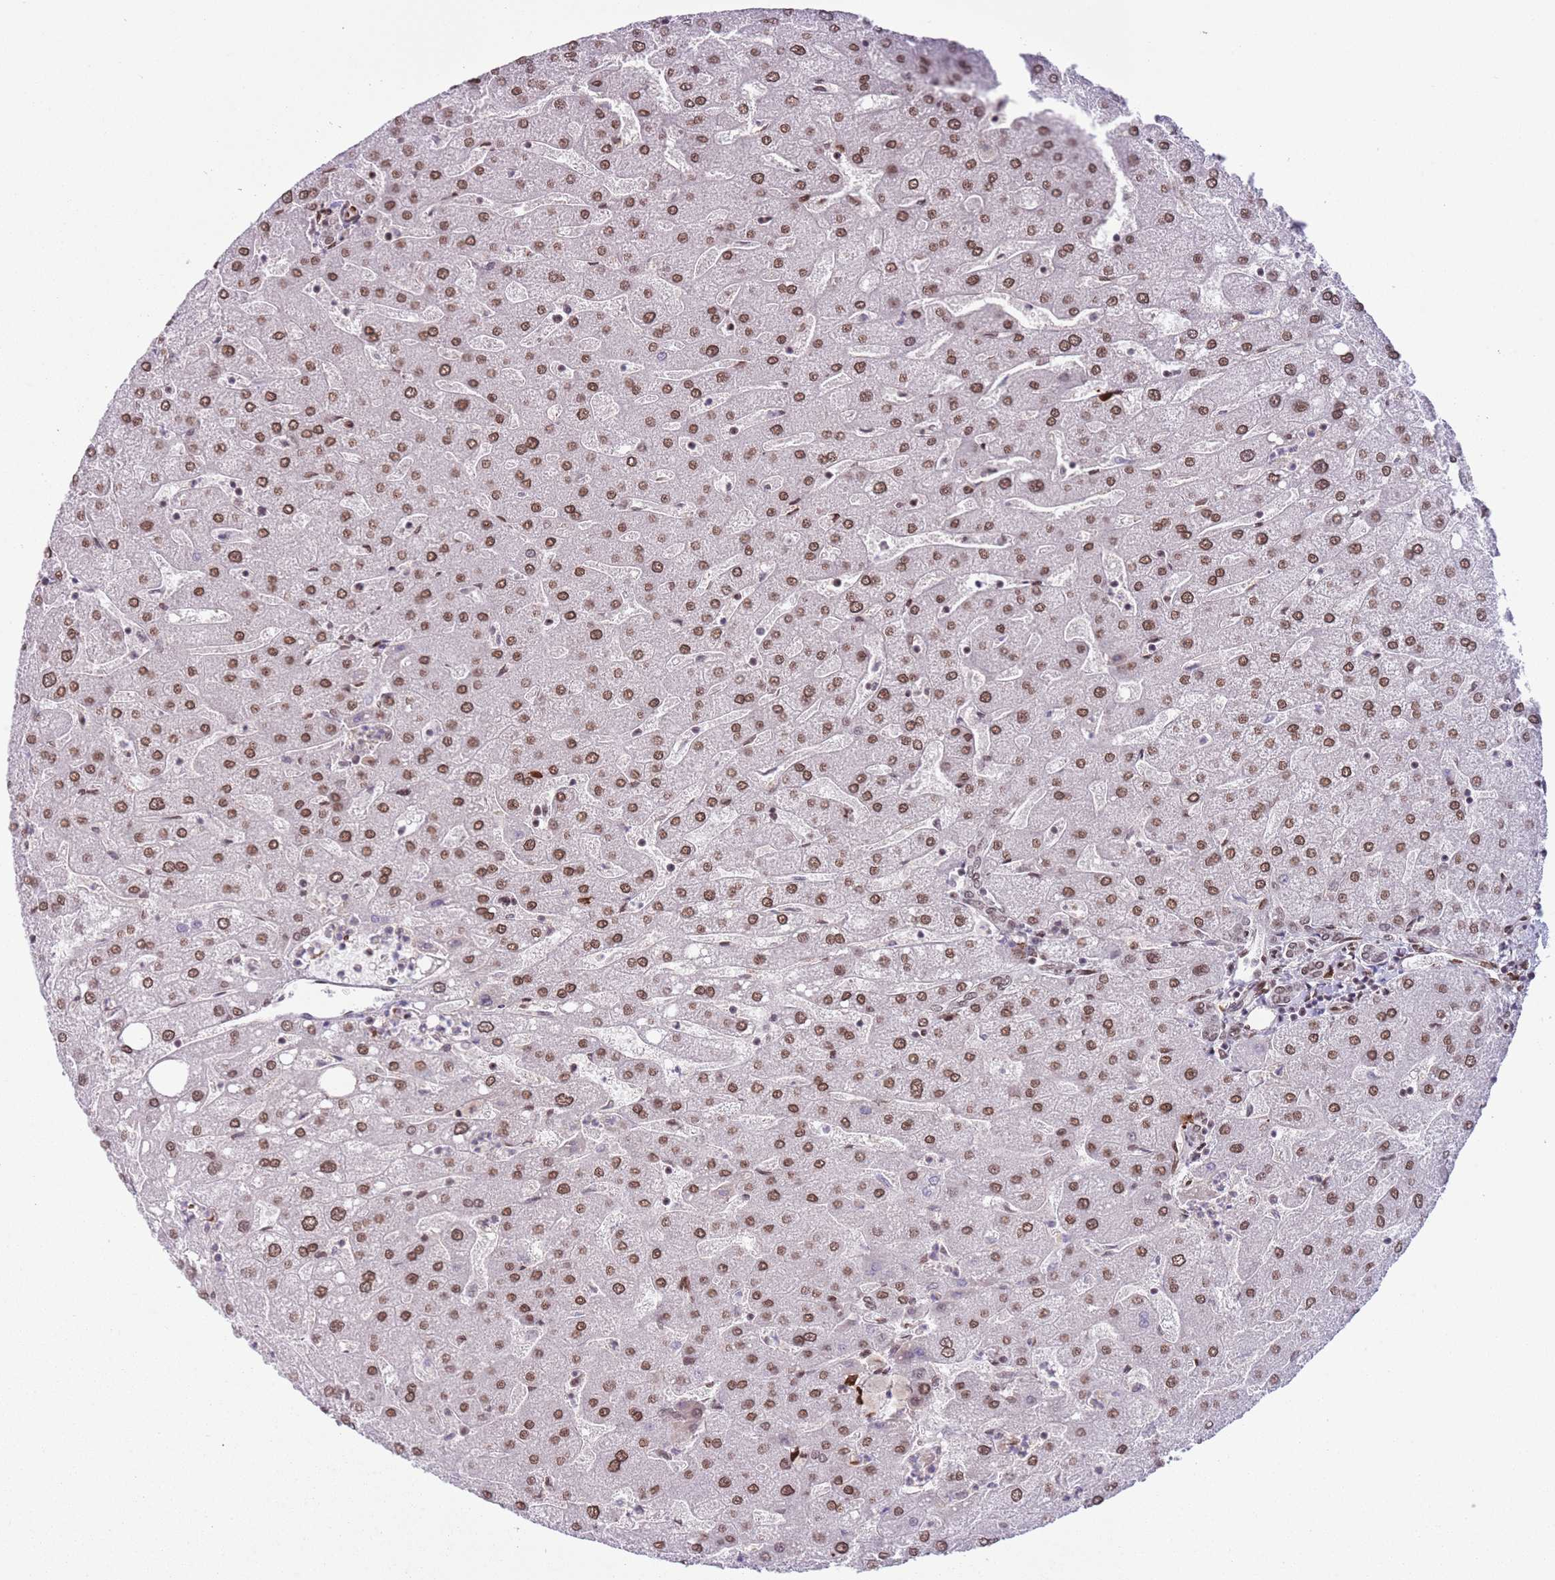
{"staining": {"intensity": "moderate", "quantity": ">75%", "location": "nuclear"}, "tissue": "liver", "cell_type": "Cholangiocytes", "image_type": "normal", "snomed": [{"axis": "morphology", "description": "Normal tissue, NOS"}, {"axis": "topography", "description": "Liver"}], "caption": "Protein analysis of benign liver displays moderate nuclear expression in approximately >75% of cholangiocytes.", "gene": "SIPA1L3", "patient": {"sex": "male", "age": 67}}